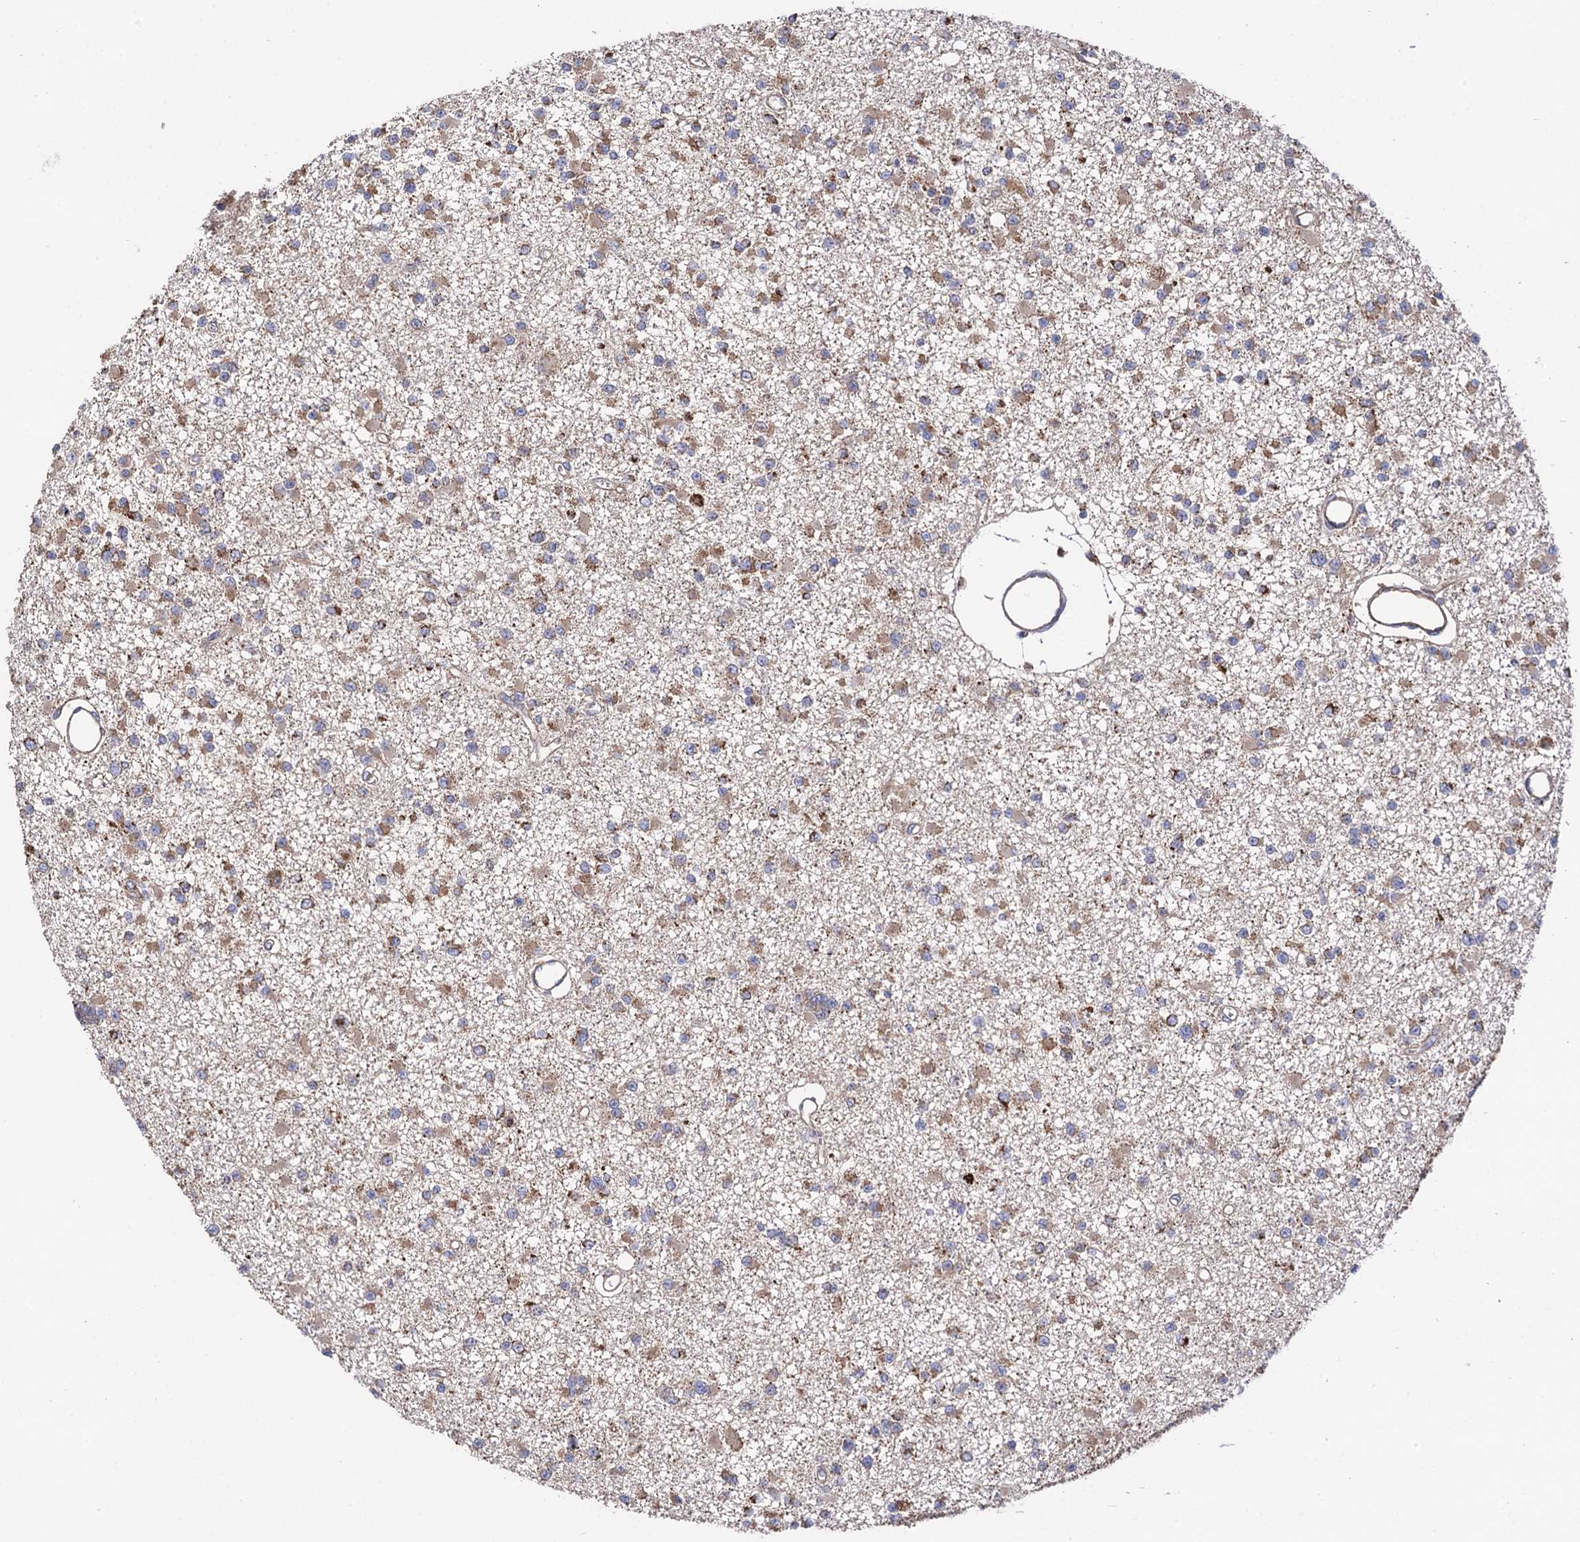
{"staining": {"intensity": "weak", "quantity": ">75%", "location": "cytoplasmic/membranous"}, "tissue": "glioma", "cell_type": "Tumor cells", "image_type": "cancer", "snomed": [{"axis": "morphology", "description": "Glioma, malignant, Low grade"}, {"axis": "topography", "description": "Brain"}], "caption": "An immunohistochemistry (IHC) histopathology image of tumor tissue is shown. Protein staining in brown shows weak cytoplasmic/membranous positivity in glioma within tumor cells.", "gene": "IQCH", "patient": {"sex": "female", "age": 22}}